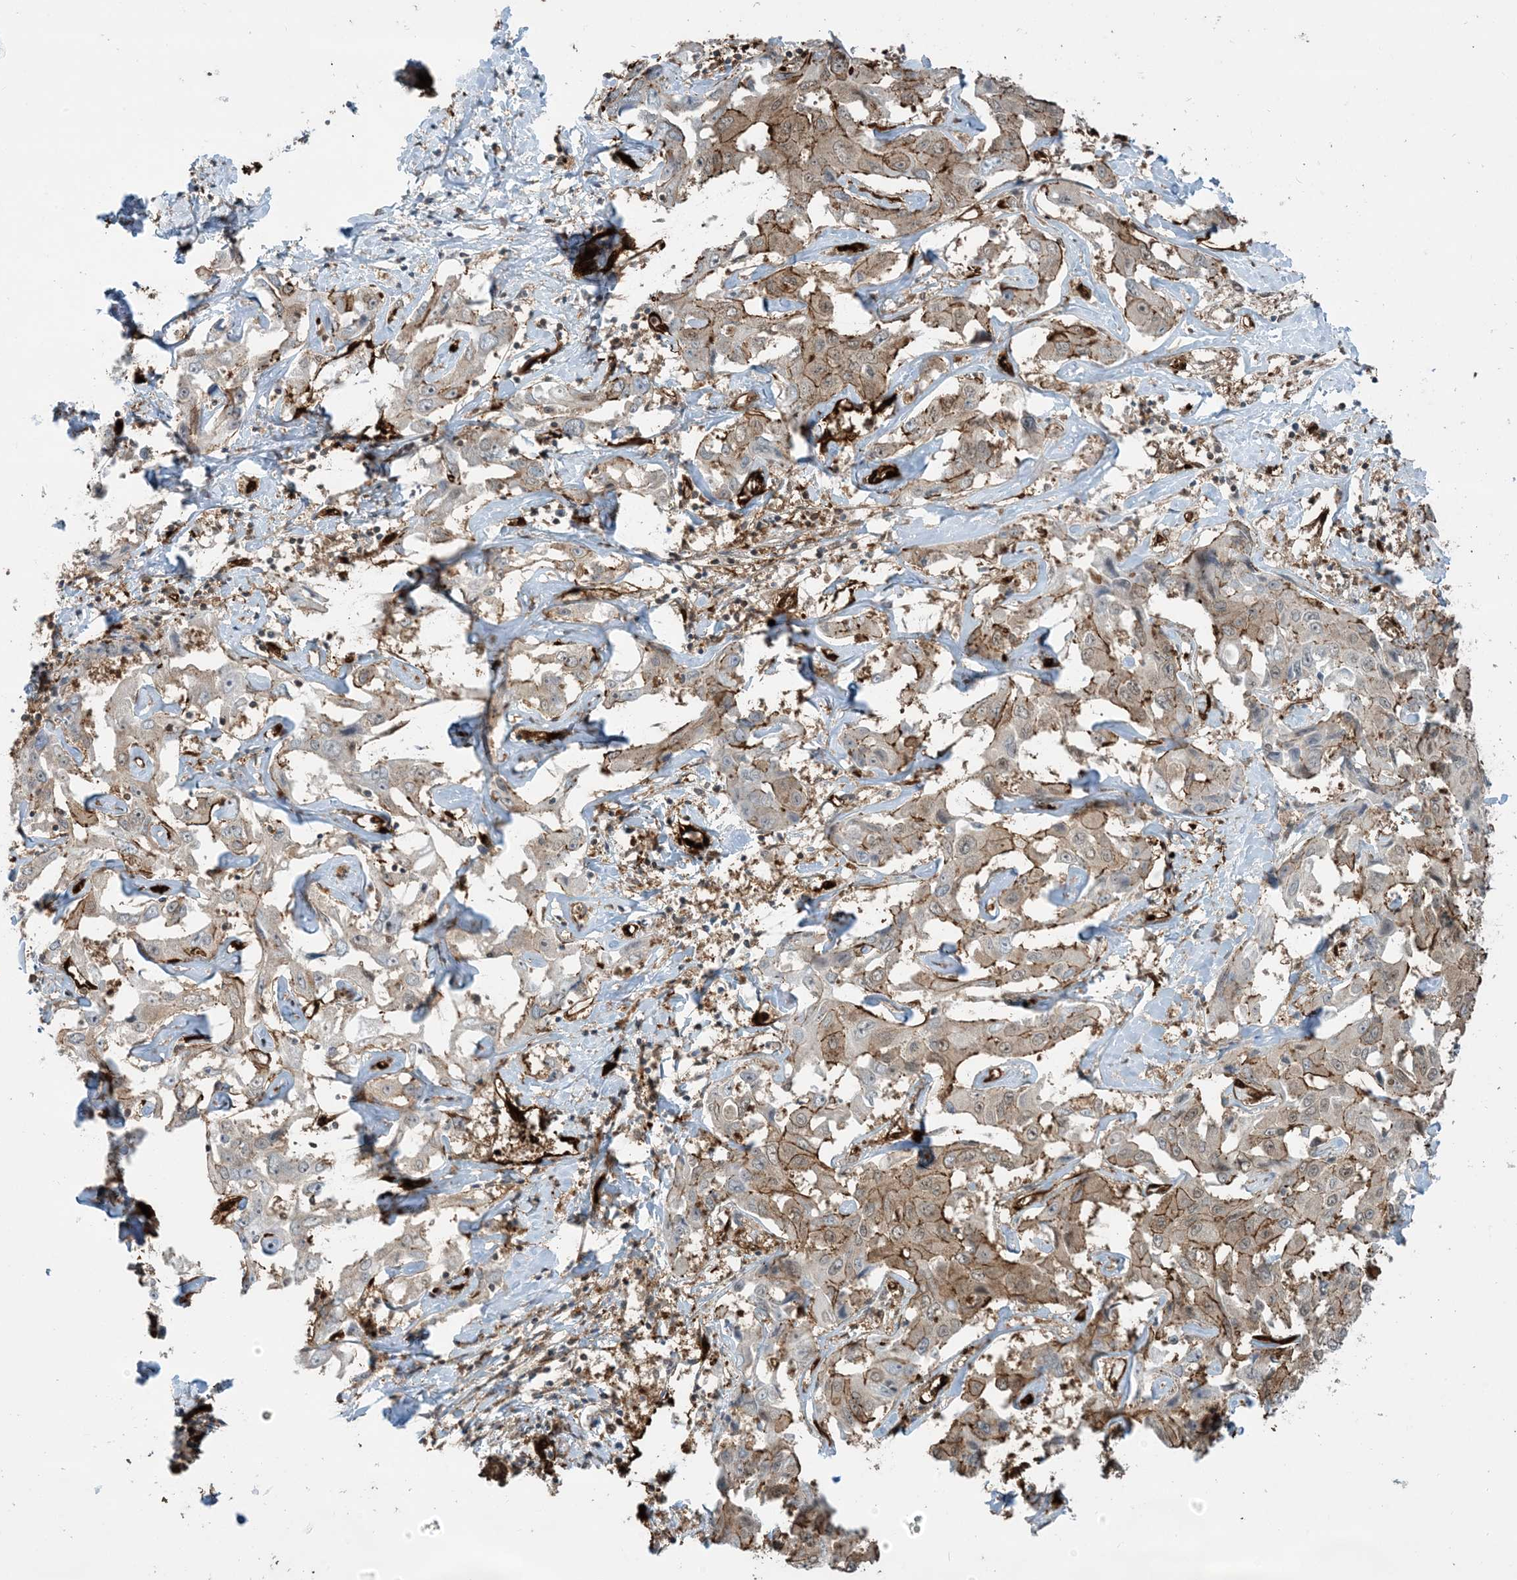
{"staining": {"intensity": "moderate", "quantity": "25%-75%", "location": "cytoplasmic/membranous"}, "tissue": "liver cancer", "cell_type": "Tumor cells", "image_type": "cancer", "snomed": [{"axis": "morphology", "description": "Cholangiocarcinoma"}, {"axis": "topography", "description": "Liver"}], "caption": "Brown immunohistochemical staining in liver cancer demonstrates moderate cytoplasmic/membranous expression in approximately 25%-75% of tumor cells.", "gene": "PPM1F", "patient": {"sex": "male", "age": 59}}